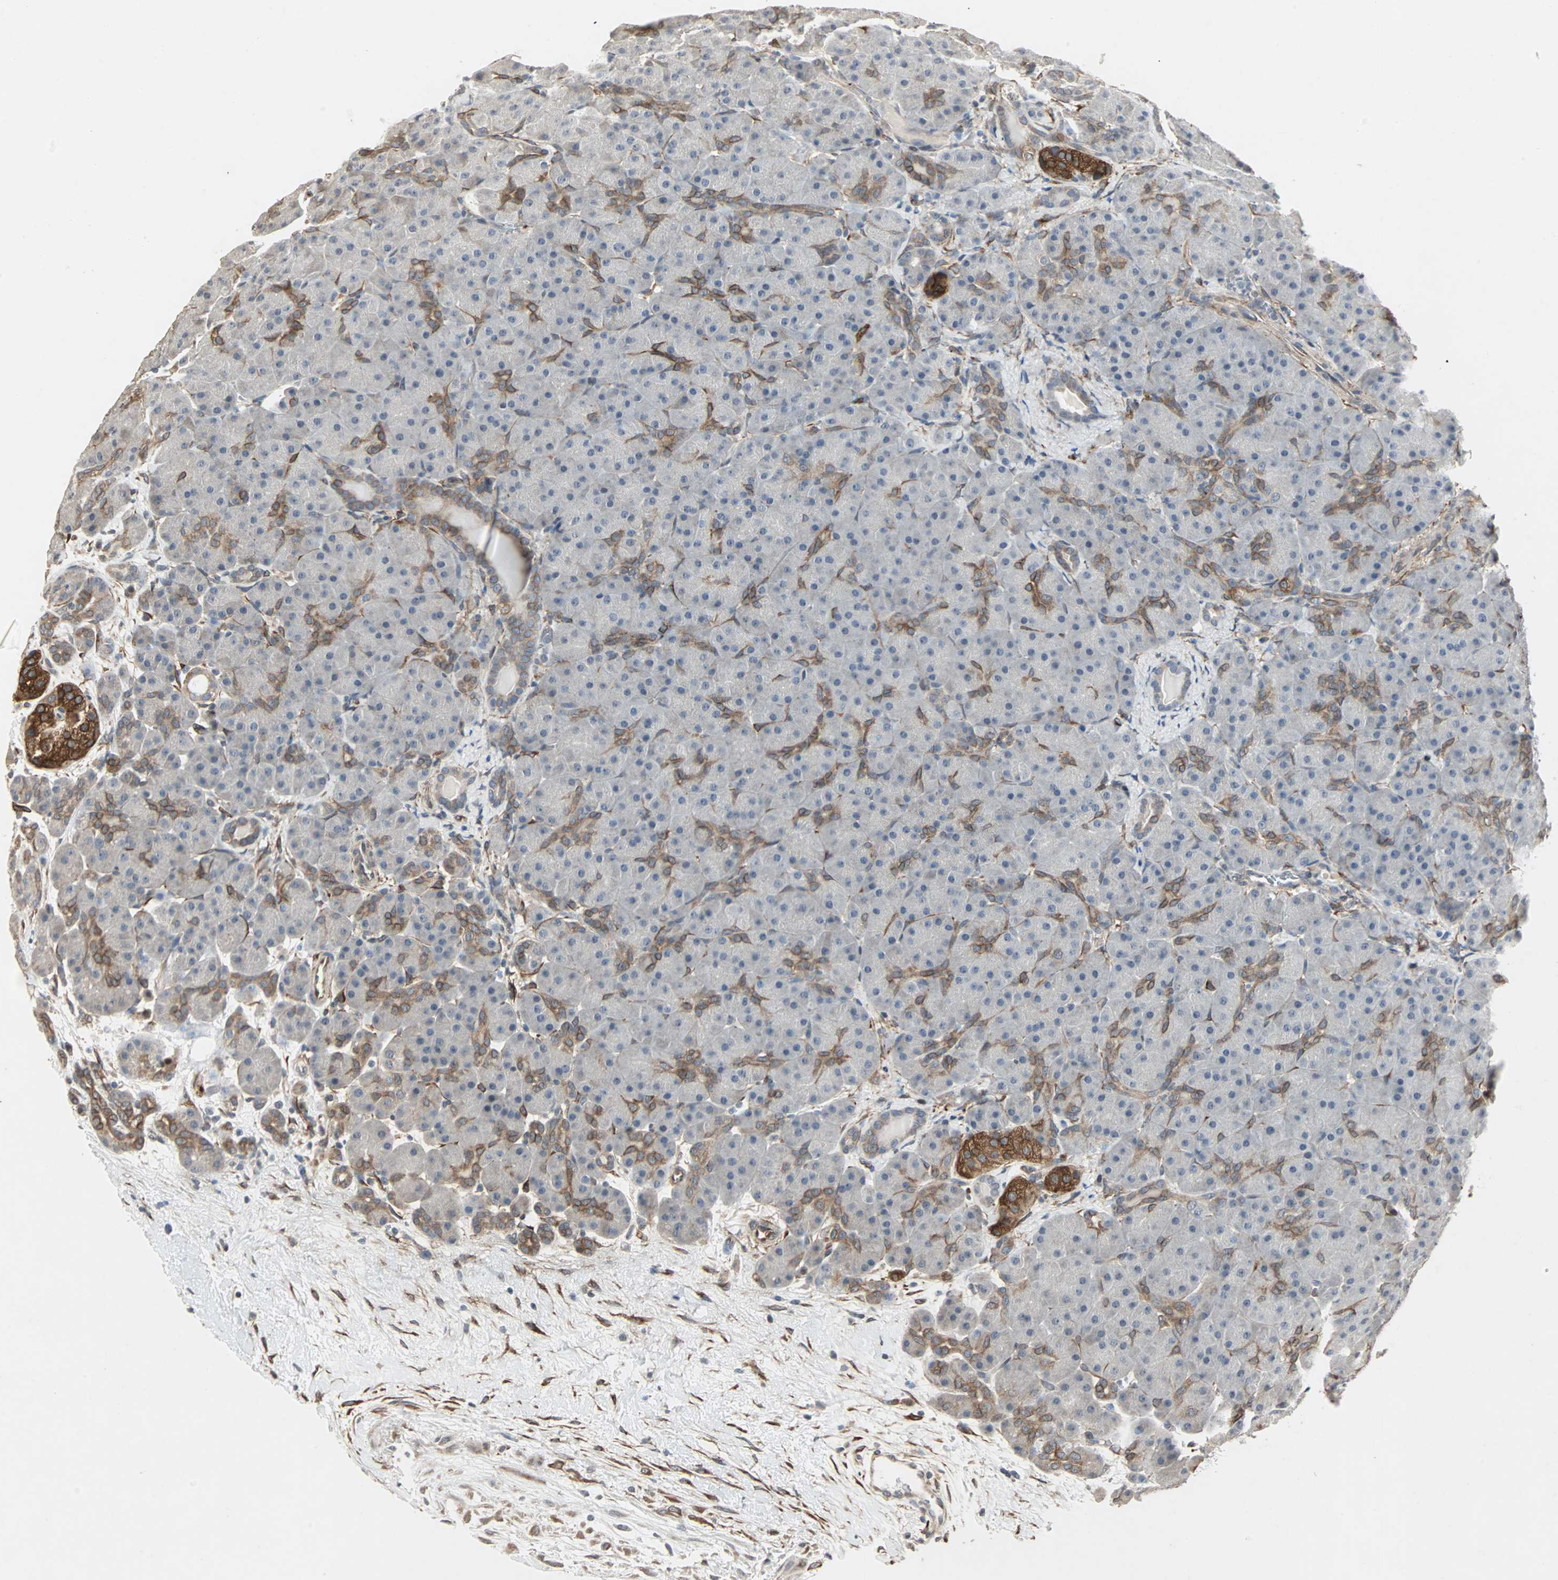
{"staining": {"intensity": "negative", "quantity": "none", "location": "none"}, "tissue": "pancreas", "cell_type": "Exocrine glandular cells", "image_type": "normal", "snomed": [{"axis": "morphology", "description": "Normal tissue, NOS"}, {"axis": "topography", "description": "Pancreas"}], "caption": "Protein analysis of benign pancreas demonstrates no significant staining in exocrine glandular cells. The staining was performed using DAB (3,3'-diaminobenzidine) to visualize the protein expression in brown, while the nuclei were stained in blue with hematoxylin (Magnification: 20x).", "gene": "TRPV4", "patient": {"sex": "male", "age": 66}}